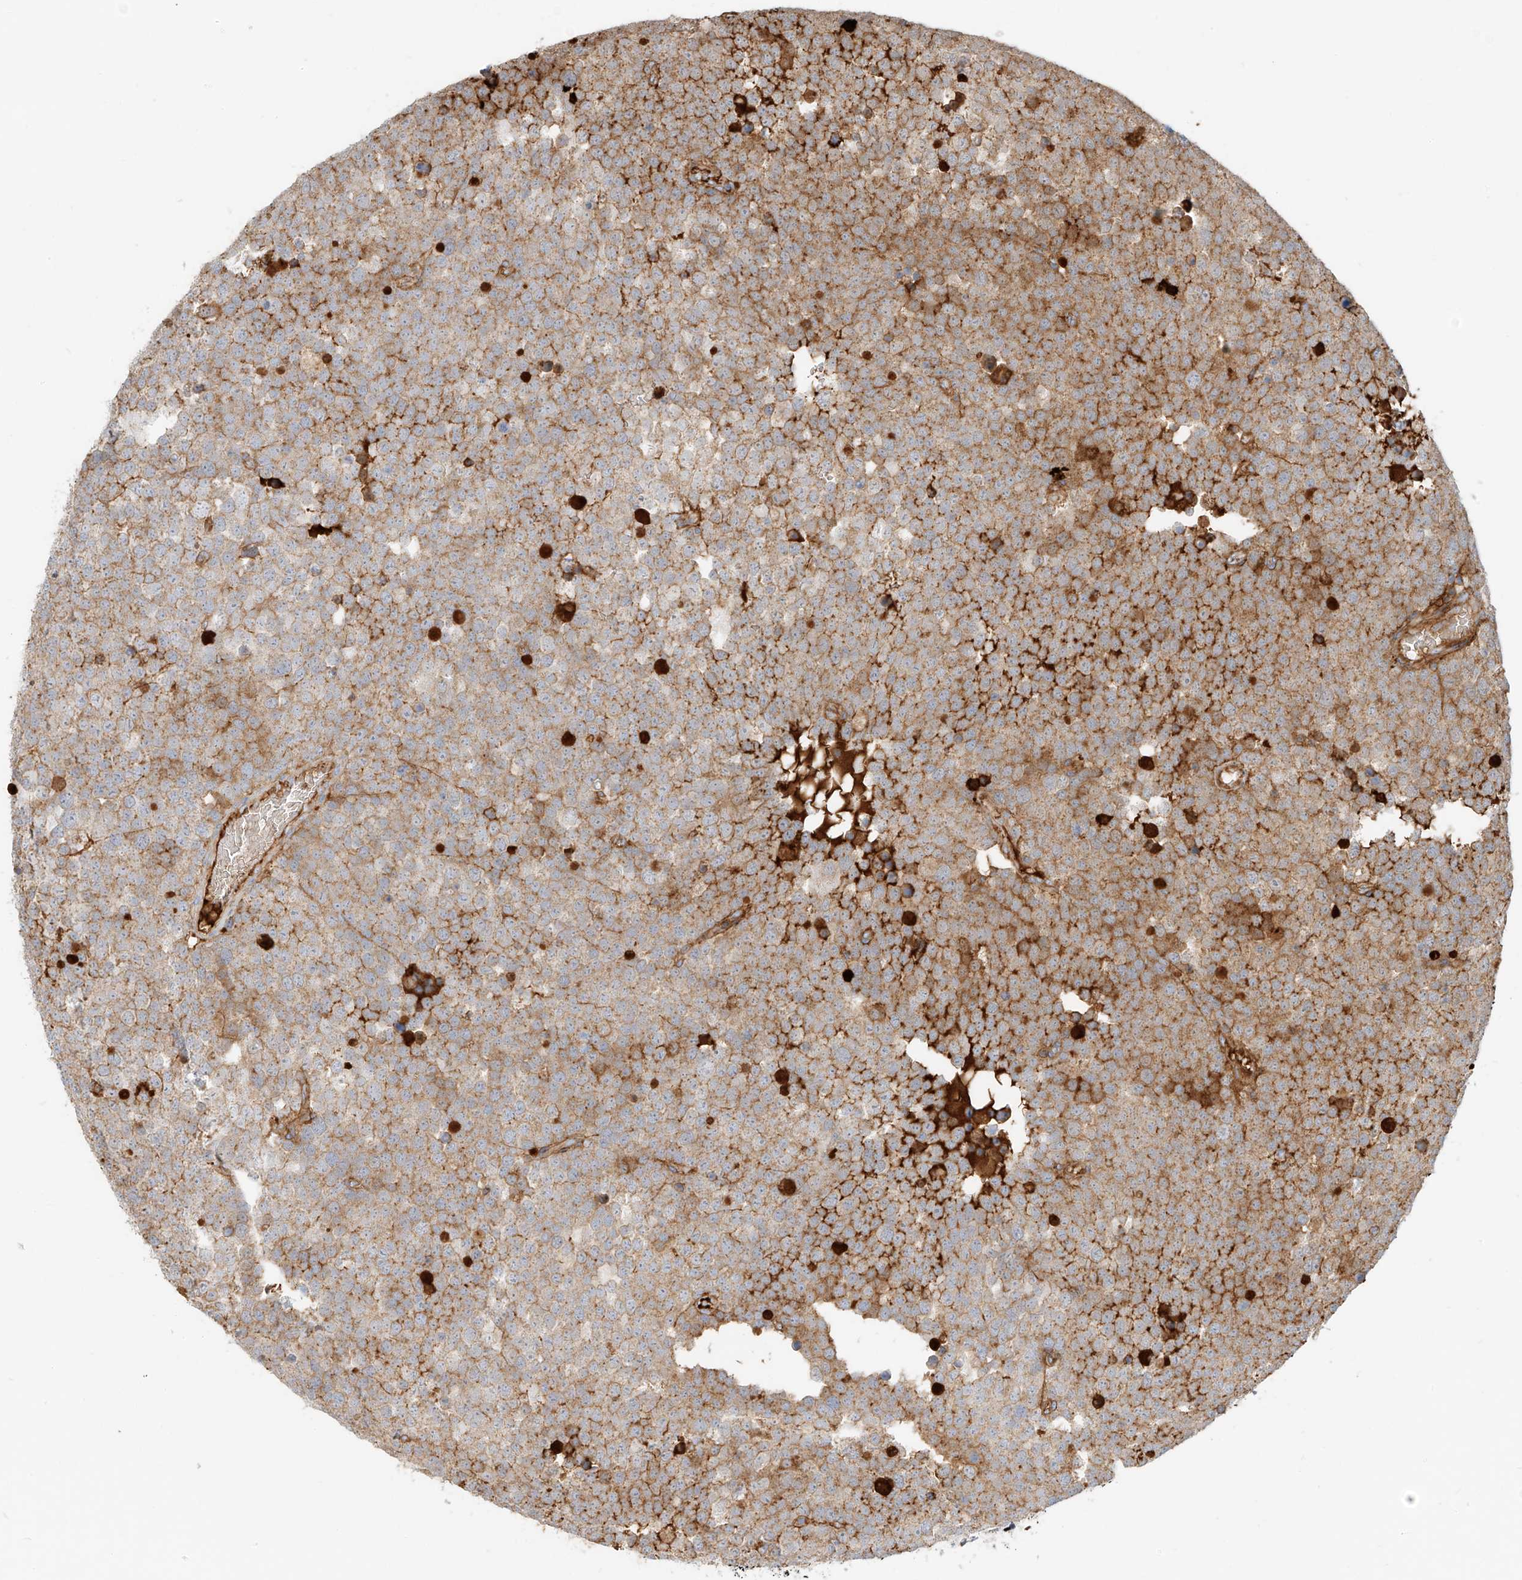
{"staining": {"intensity": "moderate", "quantity": "25%-75%", "location": "cytoplasmic/membranous"}, "tissue": "testis cancer", "cell_type": "Tumor cells", "image_type": "cancer", "snomed": [{"axis": "morphology", "description": "Seminoma, NOS"}, {"axis": "topography", "description": "Testis"}], "caption": "Protein staining of seminoma (testis) tissue displays moderate cytoplasmic/membranous staining in approximately 25%-75% of tumor cells.", "gene": "OCSTAMP", "patient": {"sex": "male", "age": 71}}